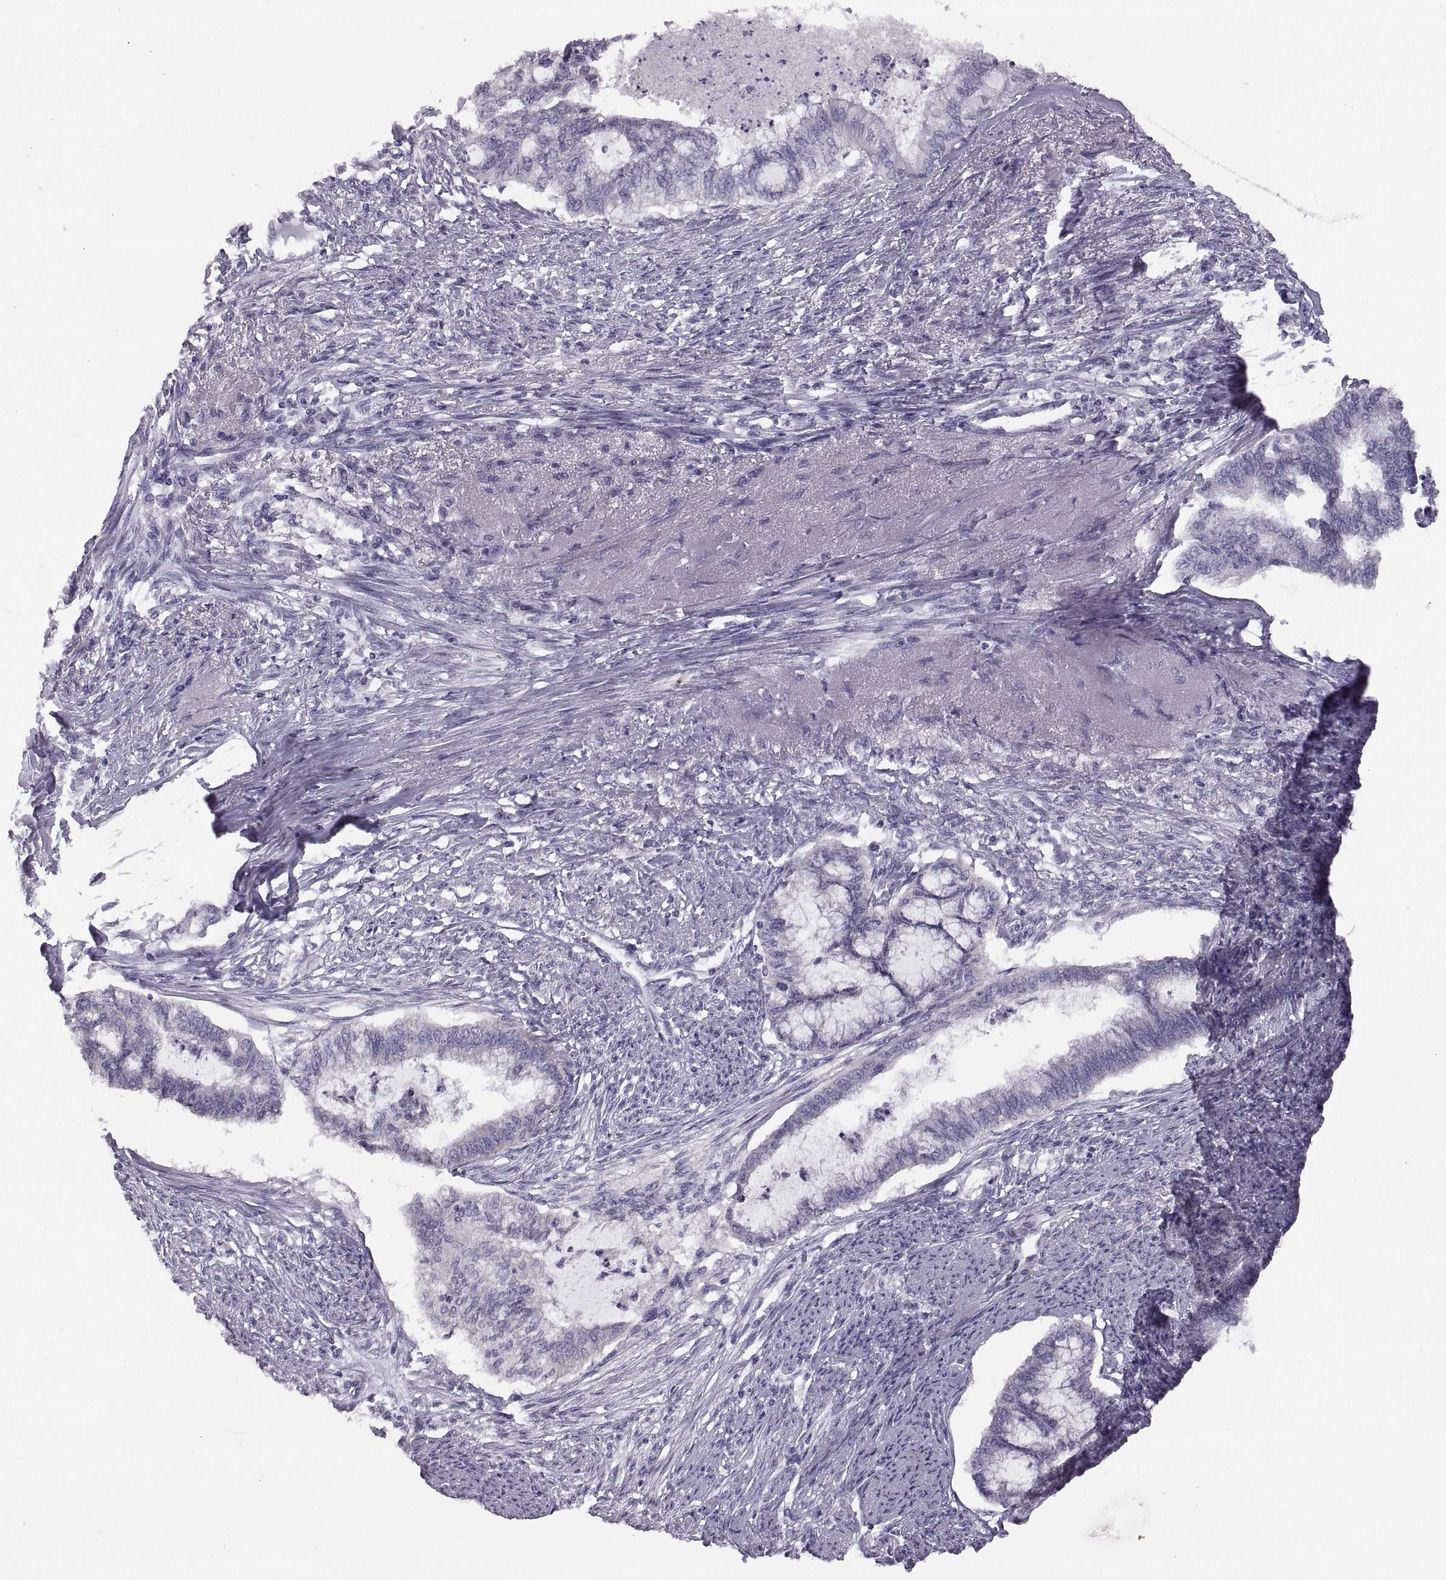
{"staining": {"intensity": "negative", "quantity": "none", "location": "none"}, "tissue": "endometrial cancer", "cell_type": "Tumor cells", "image_type": "cancer", "snomed": [{"axis": "morphology", "description": "Adenocarcinoma, NOS"}, {"axis": "topography", "description": "Endometrium"}], "caption": "Tumor cells are negative for brown protein staining in endometrial cancer (adenocarcinoma).", "gene": "WBP2NL", "patient": {"sex": "female", "age": 79}}